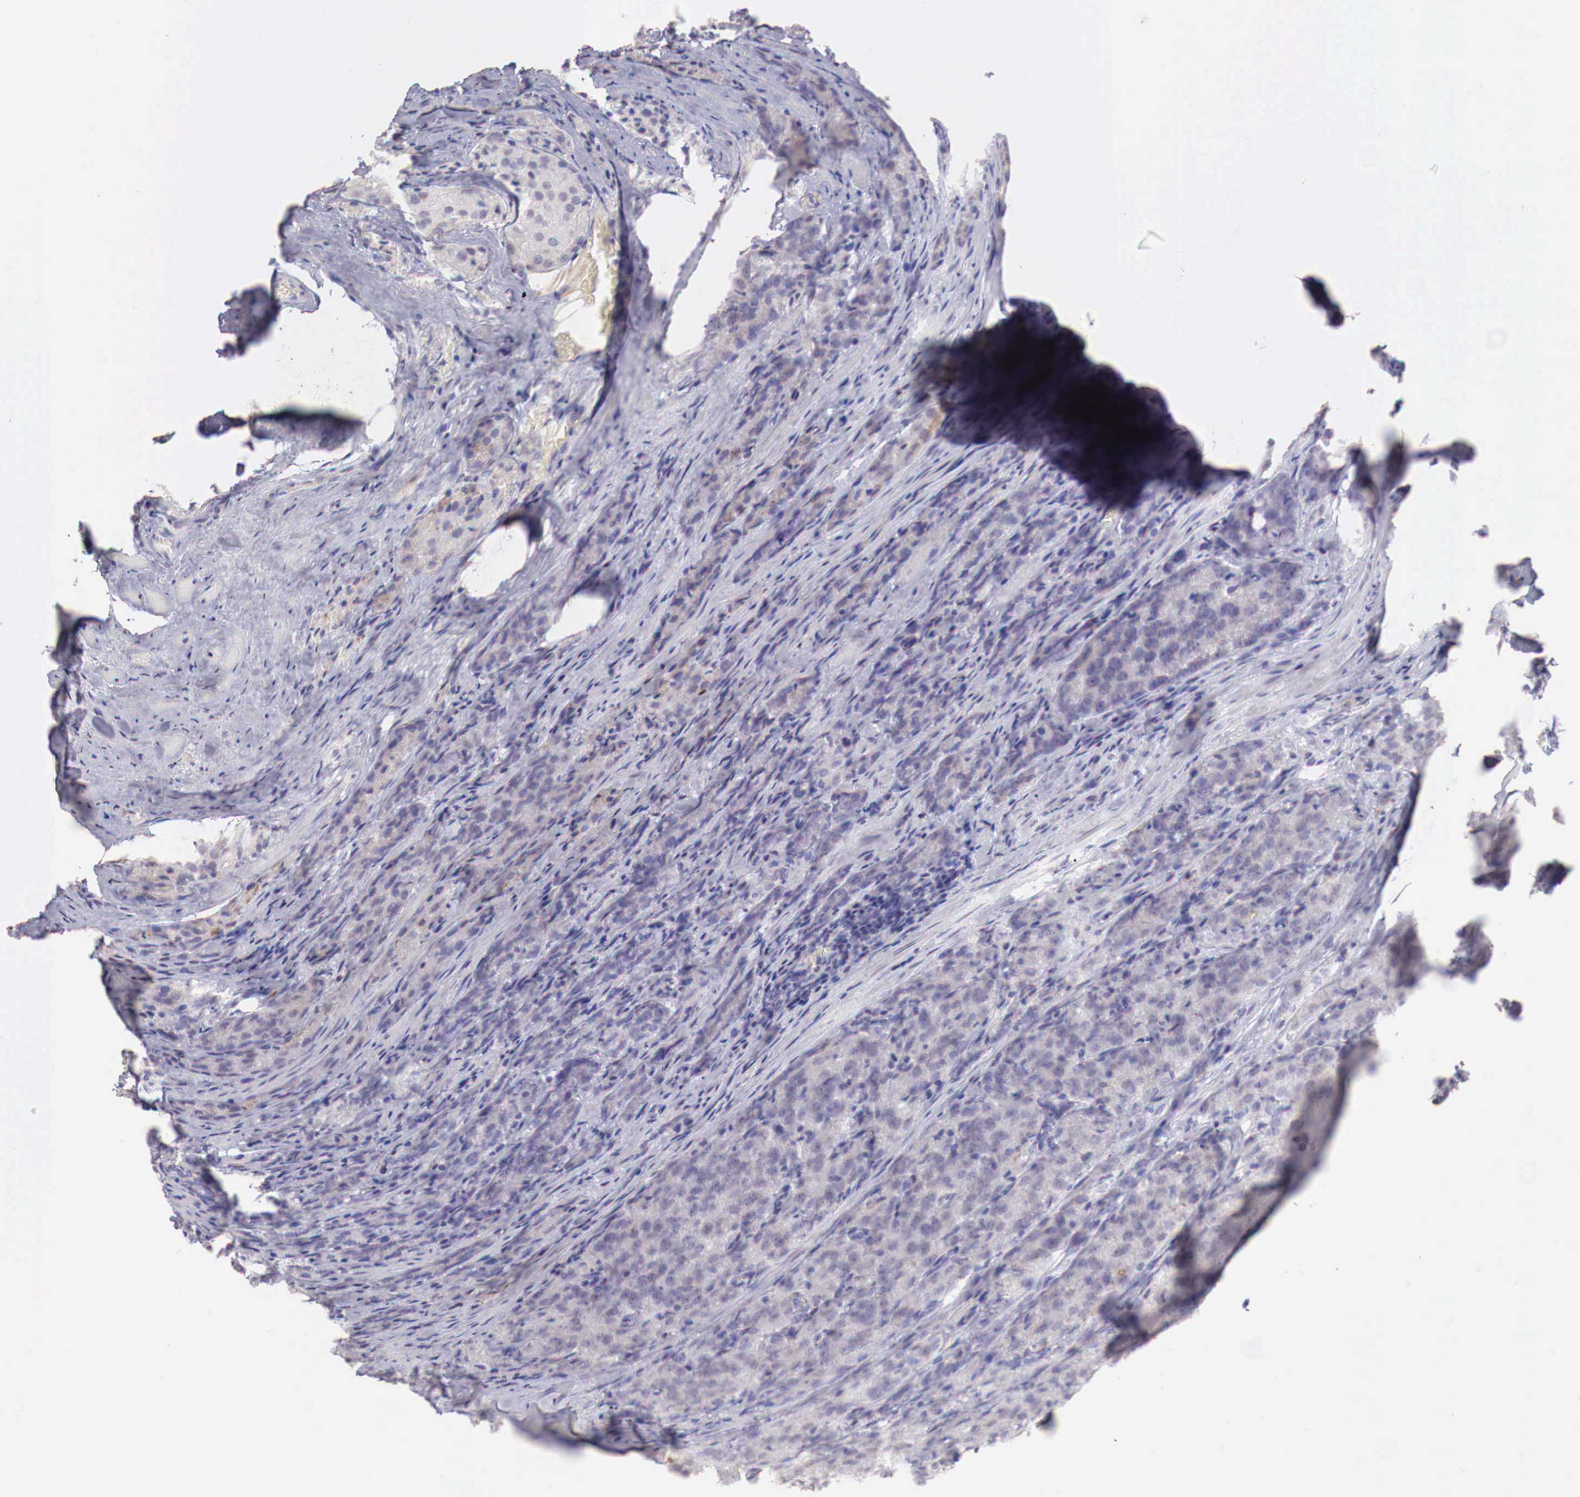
{"staining": {"intensity": "weak", "quantity": "<25%", "location": "cytoplasmic/membranous"}, "tissue": "prostate cancer", "cell_type": "Tumor cells", "image_type": "cancer", "snomed": [{"axis": "morphology", "description": "Adenocarcinoma, Medium grade"}, {"axis": "topography", "description": "Prostate"}], "caption": "This photomicrograph is of prostate cancer (medium-grade adenocarcinoma) stained with IHC to label a protein in brown with the nuclei are counter-stained blue. There is no staining in tumor cells.", "gene": "XPNPEP2", "patient": {"sex": "male", "age": 60}}